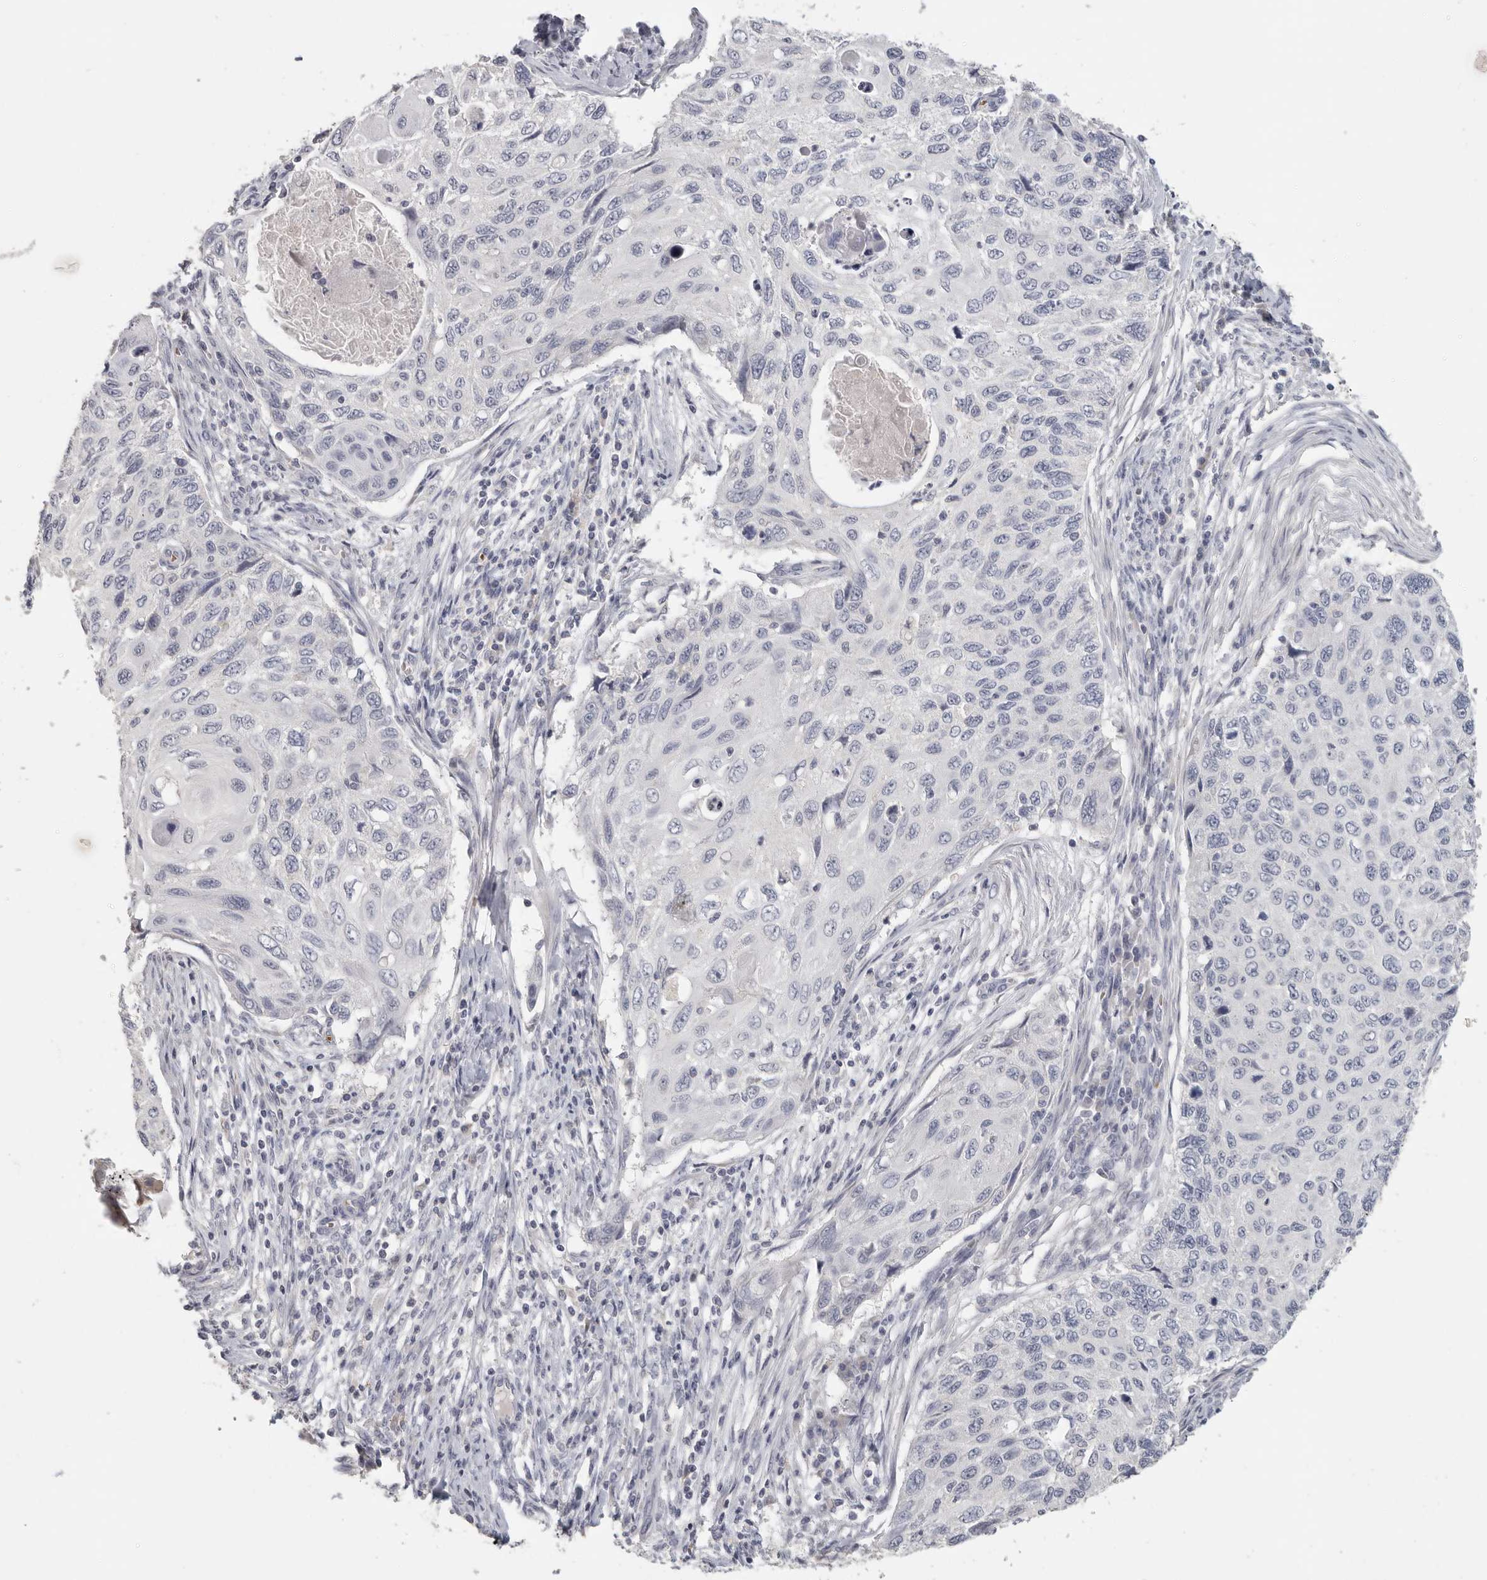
{"staining": {"intensity": "negative", "quantity": "none", "location": "none"}, "tissue": "cervical cancer", "cell_type": "Tumor cells", "image_type": "cancer", "snomed": [{"axis": "morphology", "description": "Squamous cell carcinoma, NOS"}, {"axis": "topography", "description": "Cervix"}], "caption": "Immunohistochemistry micrograph of human squamous cell carcinoma (cervical) stained for a protein (brown), which reveals no staining in tumor cells.", "gene": "DNAJC11", "patient": {"sex": "female", "age": 70}}